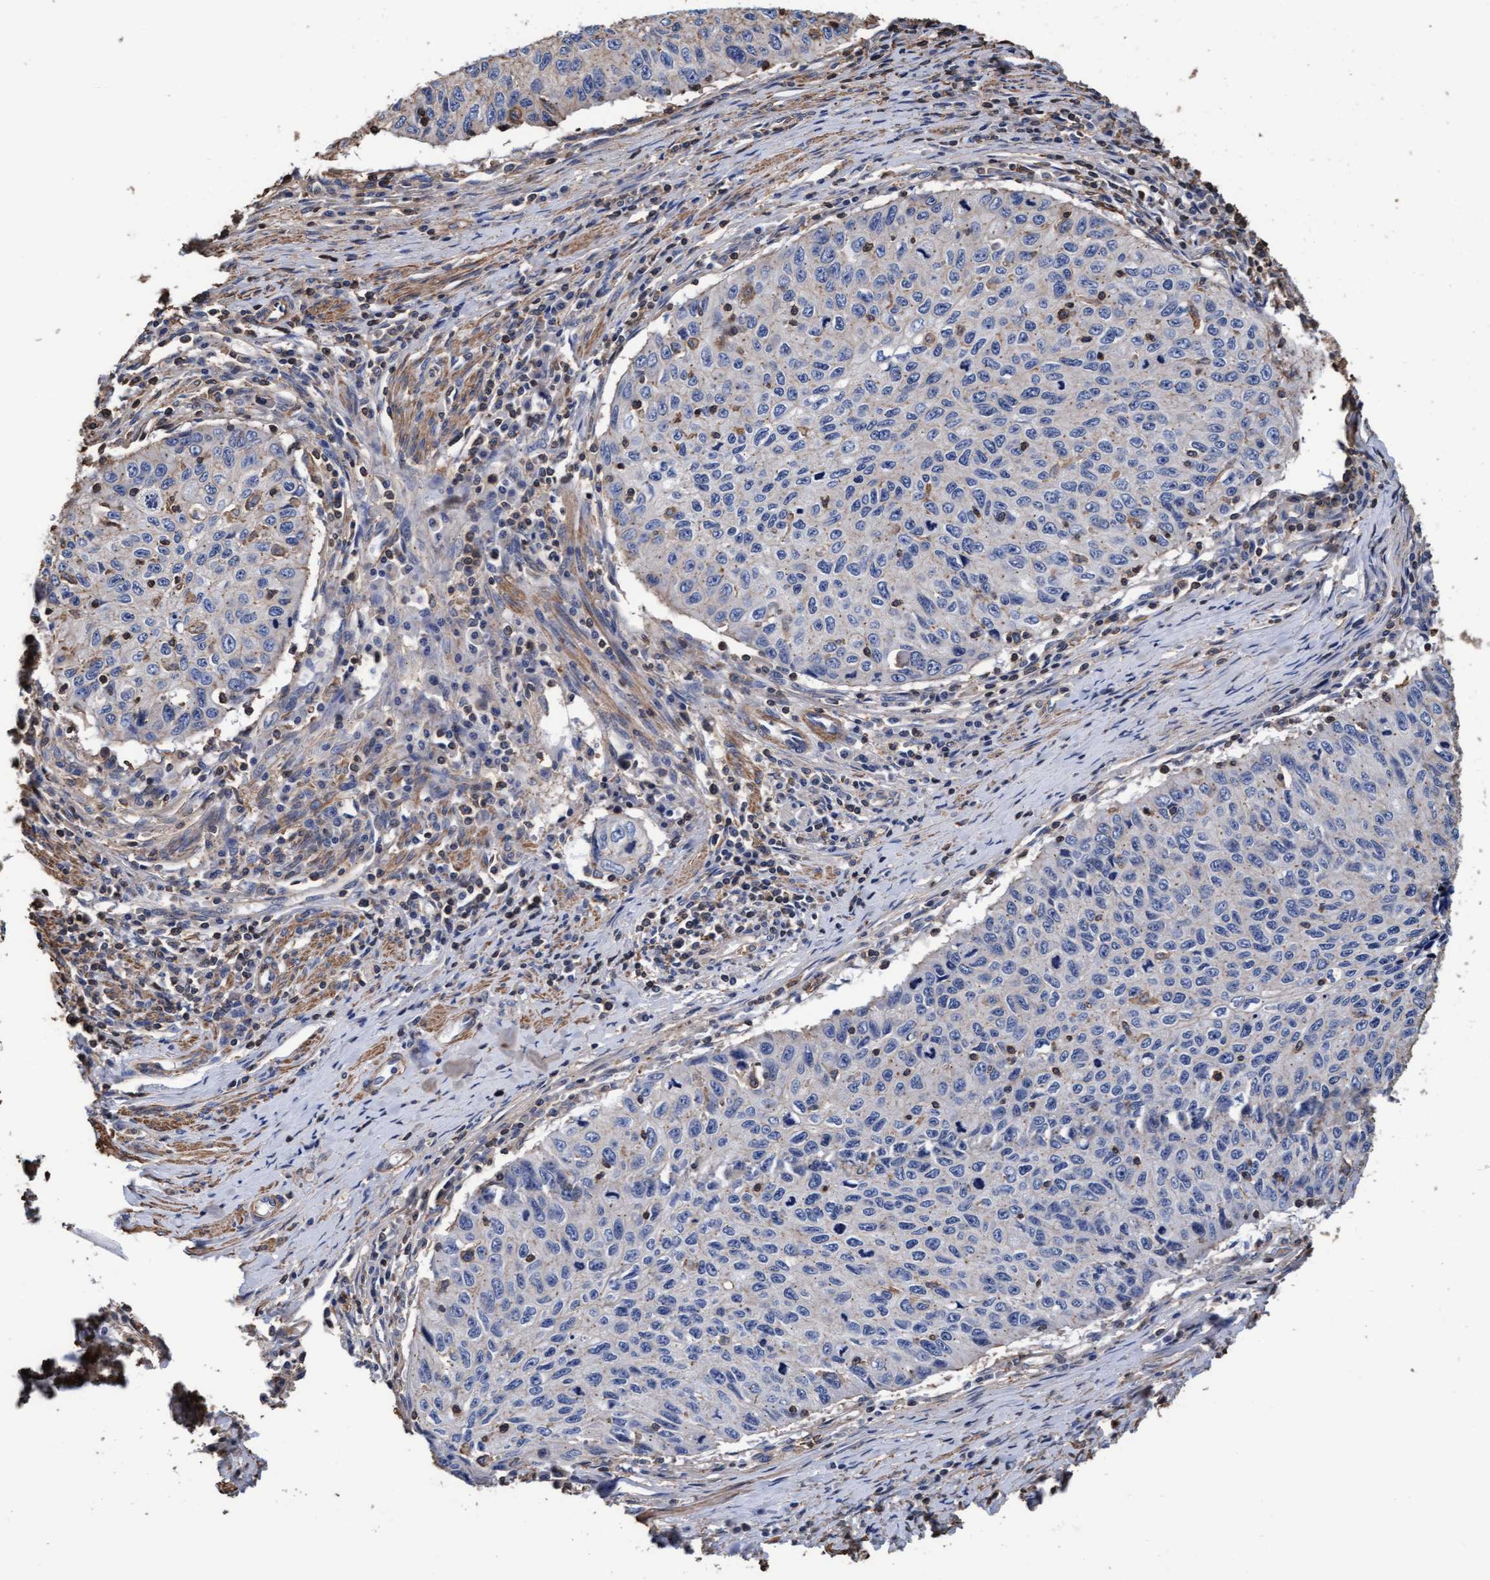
{"staining": {"intensity": "negative", "quantity": "none", "location": "none"}, "tissue": "cervical cancer", "cell_type": "Tumor cells", "image_type": "cancer", "snomed": [{"axis": "morphology", "description": "Squamous cell carcinoma, NOS"}, {"axis": "topography", "description": "Cervix"}], "caption": "Cervical cancer was stained to show a protein in brown. There is no significant positivity in tumor cells.", "gene": "GRHPR", "patient": {"sex": "female", "age": 53}}